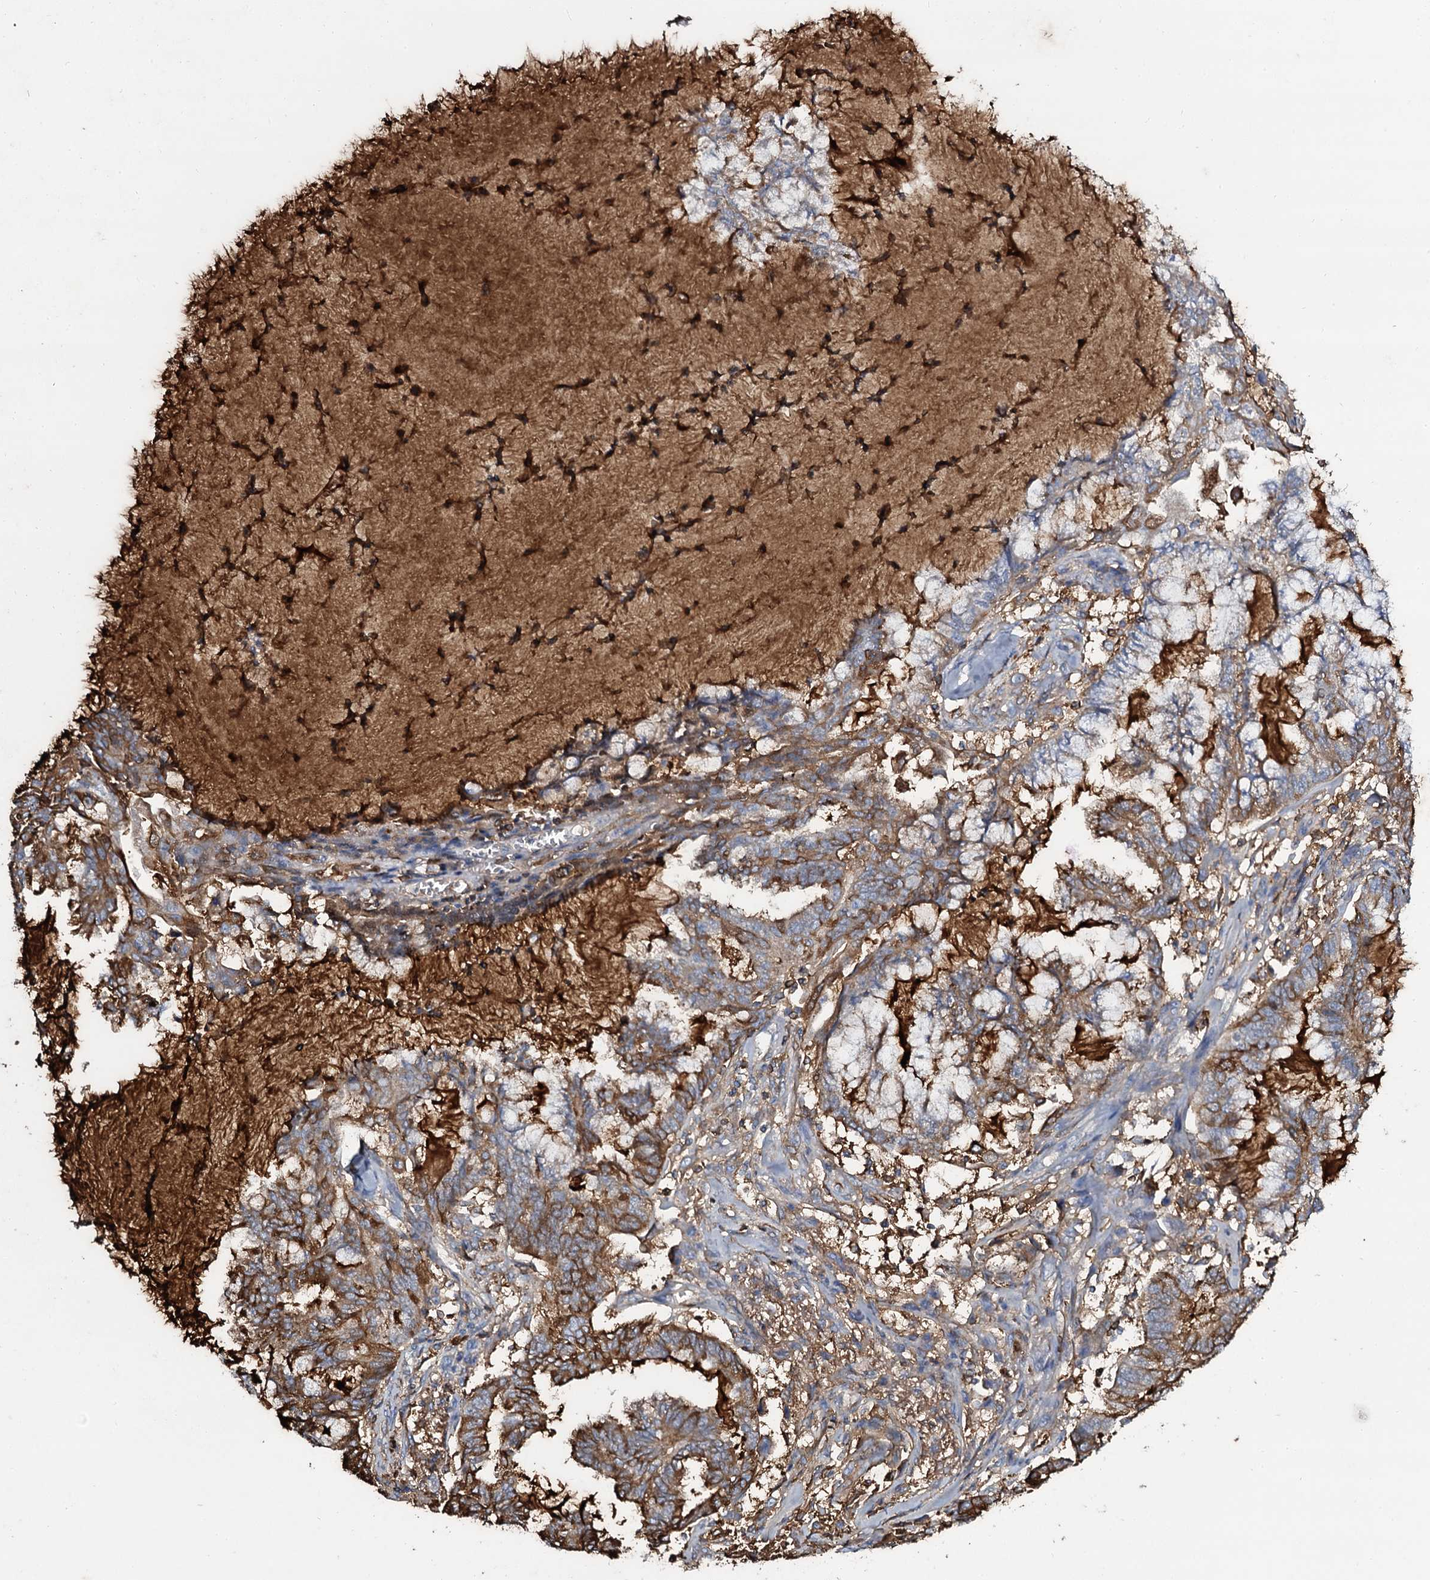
{"staining": {"intensity": "moderate", "quantity": ">75%", "location": "cytoplasmic/membranous"}, "tissue": "endometrial cancer", "cell_type": "Tumor cells", "image_type": "cancer", "snomed": [{"axis": "morphology", "description": "Adenocarcinoma, NOS"}, {"axis": "topography", "description": "Endometrium"}], "caption": "Adenocarcinoma (endometrial) stained with immunohistochemistry exhibits moderate cytoplasmic/membranous positivity in about >75% of tumor cells.", "gene": "EDN1", "patient": {"sex": "female", "age": 86}}